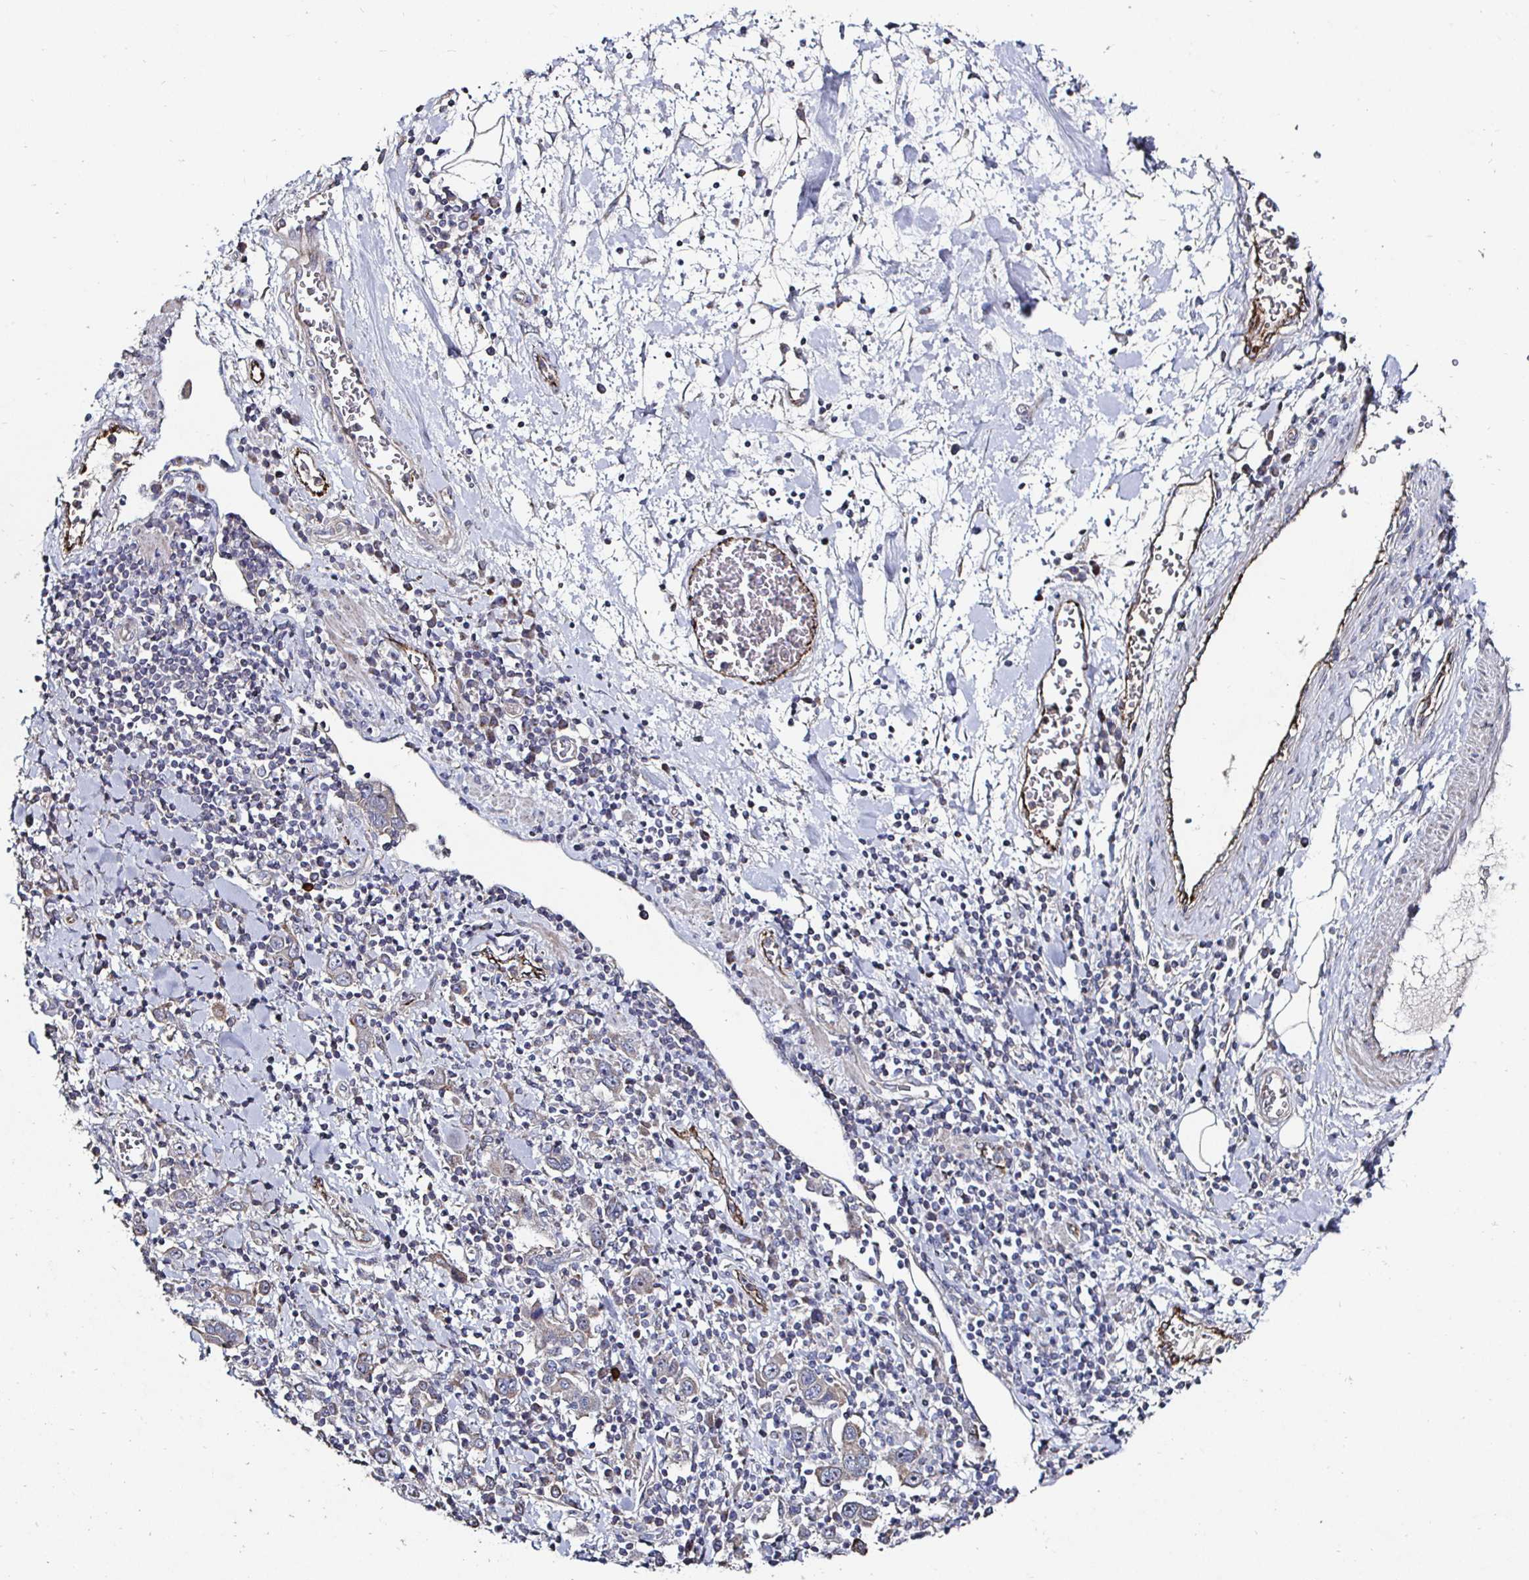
{"staining": {"intensity": "weak", "quantity": ">75%", "location": "cytoplasmic/membranous"}, "tissue": "stomach cancer", "cell_type": "Tumor cells", "image_type": "cancer", "snomed": [{"axis": "morphology", "description": "Normal tissue, NOS"}, {"axis": "morphology", "description": "Adenocarcinoma, NOS"}, {"axis": "topography", "description": "Stomach, upper"}, {"axis": "topography", "description": "Stomach"}], "caption": "An image showing weak cytoplasmic/membranous staining in approximately >75% of tumor cells in stomach cancer, as visualized by brown immunohistochemical staining.", "gene": "NRSN1", "patient": {"sex": "male", "age": 59}}